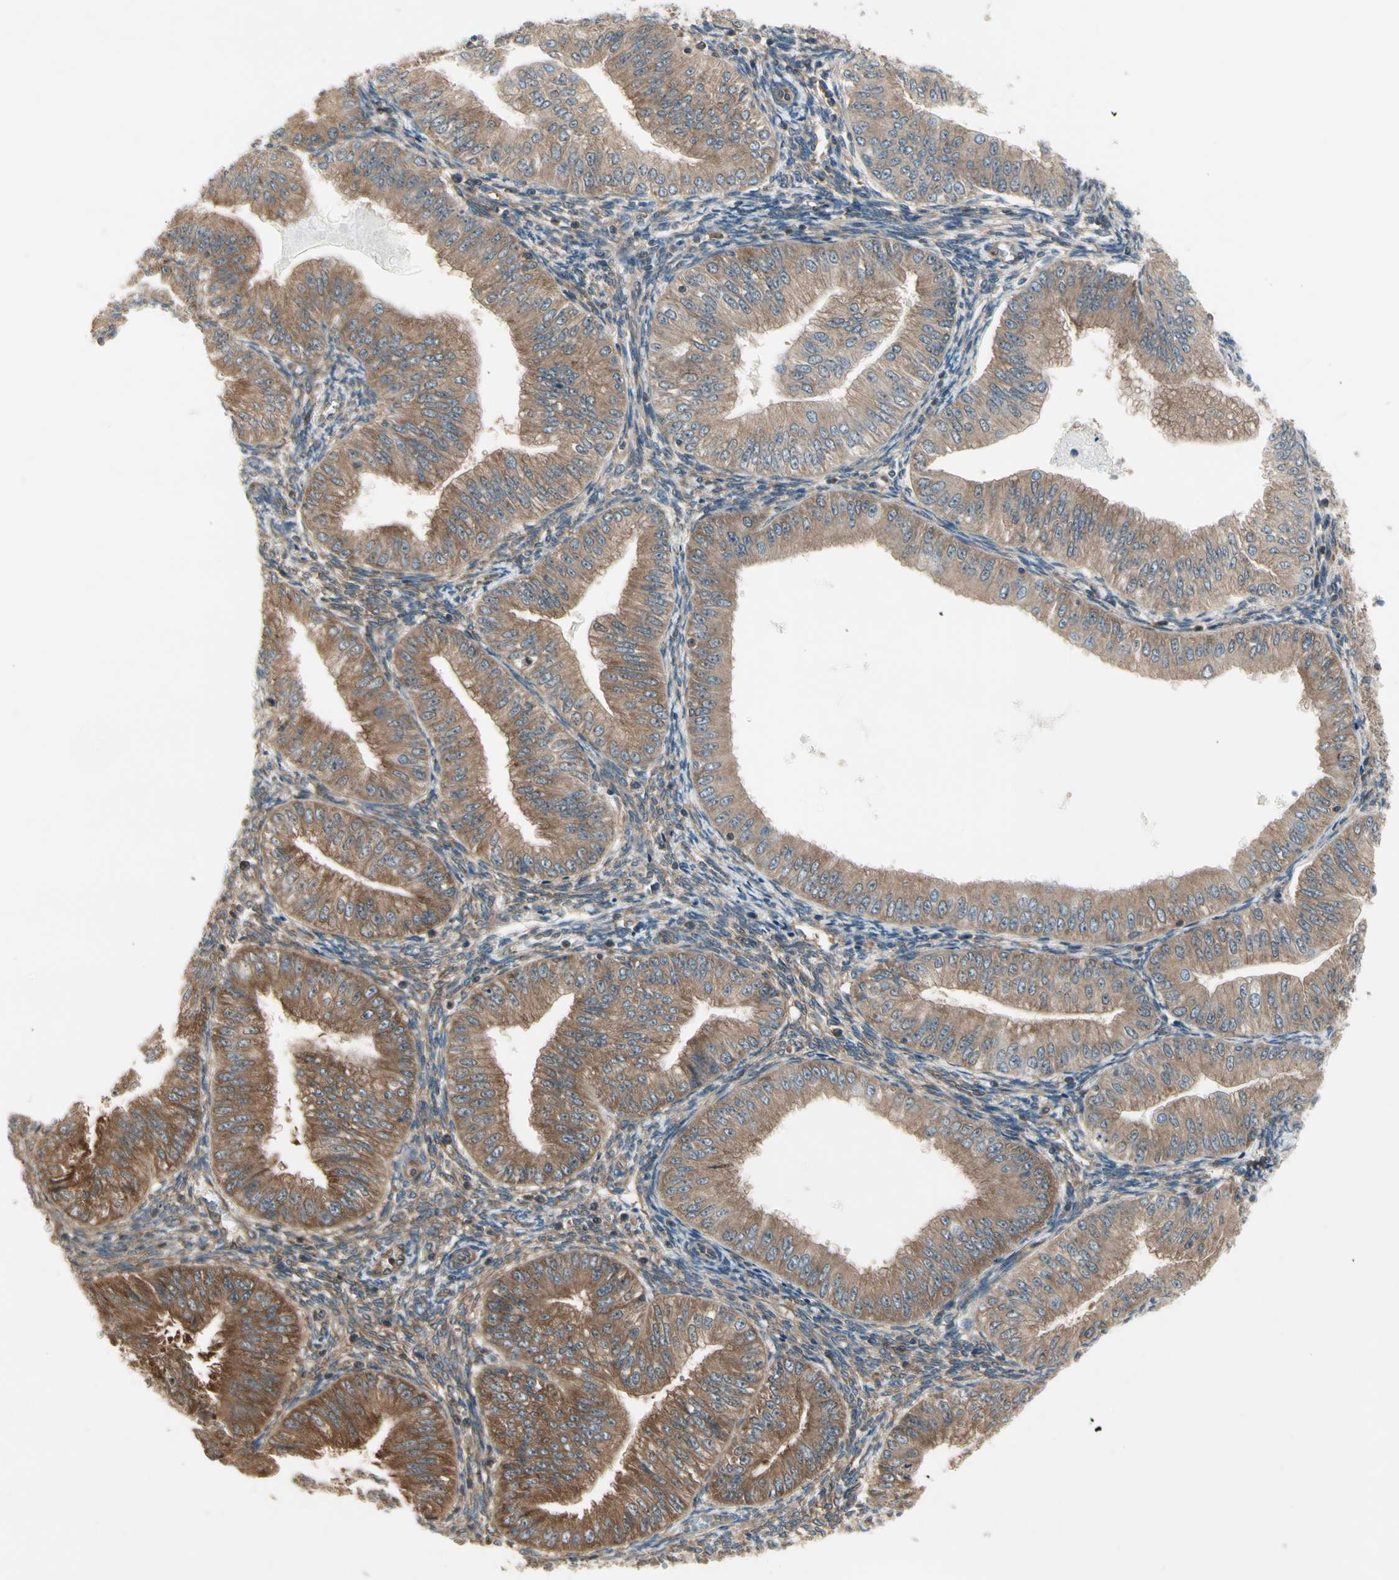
{"staining": {"intensity": "moderate", "quantity": ">75%", "location": "cytoplasmic/membranous"}, "tissue": "endometrial cancer", "cell_type": "Tumor cells", "image_type": "cancer", "snomed": [{"axis": "morphology", "description": "Normal tissue, NOS"}, {"axis": "morphology", "description": "Adenocarcinoma, NOS"}, {"axis": "topography", "description": "Endometrium"}], "caption": "High-power microscopy captured an IHC image of endometrial cancer, revealing moderate cytoplasmic/membranous expression in approximately >75% of tumor cells.", "gene": "OXSR1", "patient": {"sex": "female", "age": 53}}